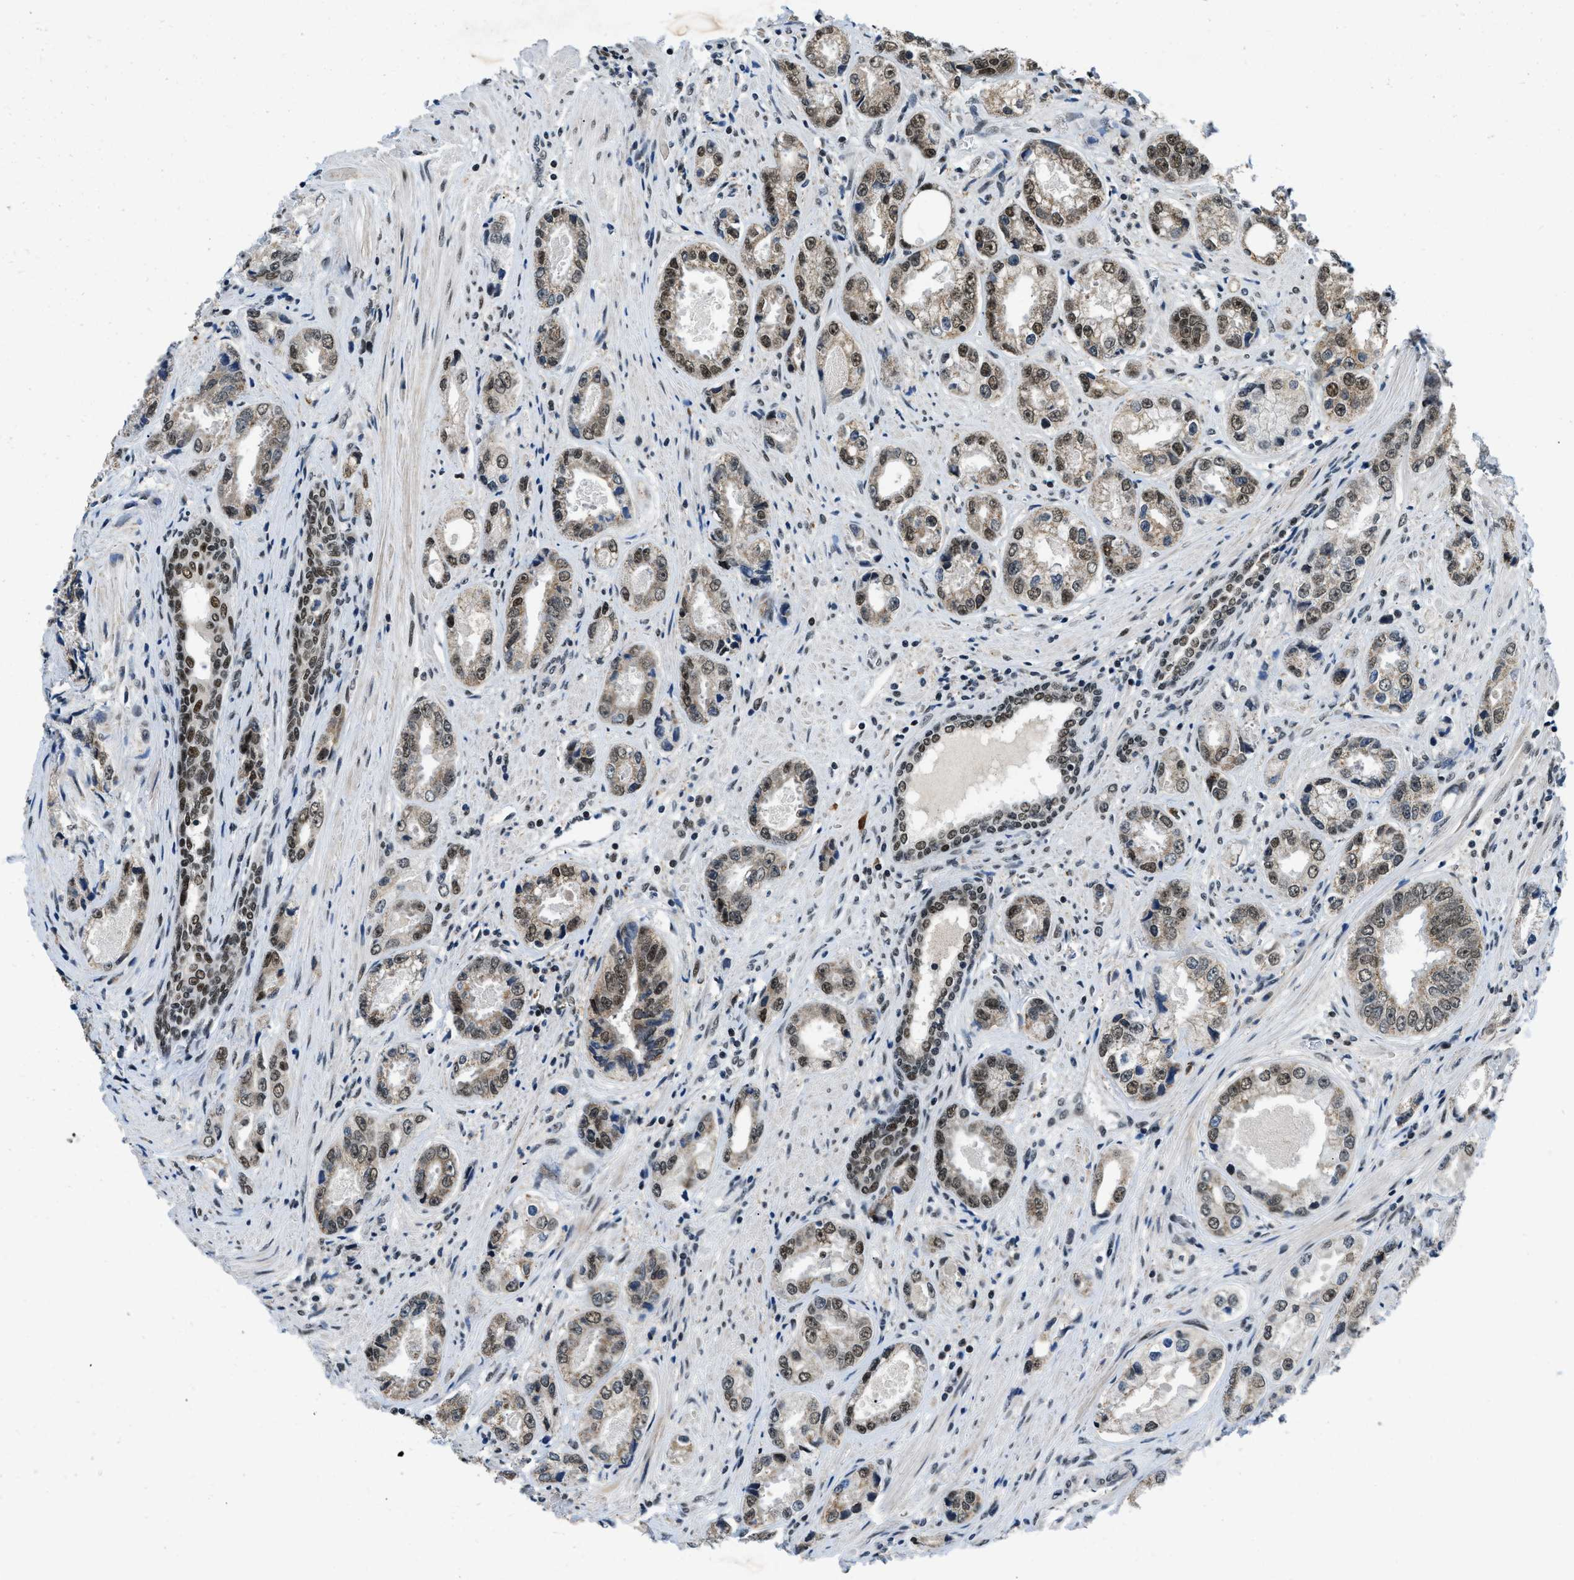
{"staining": {"intensity": "moderate", "quantity": ">75%", "location": "nuclear"}, "tissue": "prostate cancer", "cell_type": "Tumor cells", "image_type": "cancer", "snomed": [{"axis": "morphology", "description": "Adenocarcinoma, High grade"}, {"axis": "topography", "description": "Prostate"}], "caption": "Immunohistochemical staining of human prostate cancer reveals moderate nuclear protein staining in about >75% of tumor cells.", "gene": "KDM3B", "patient": {"sex": "male", "age": 61}}